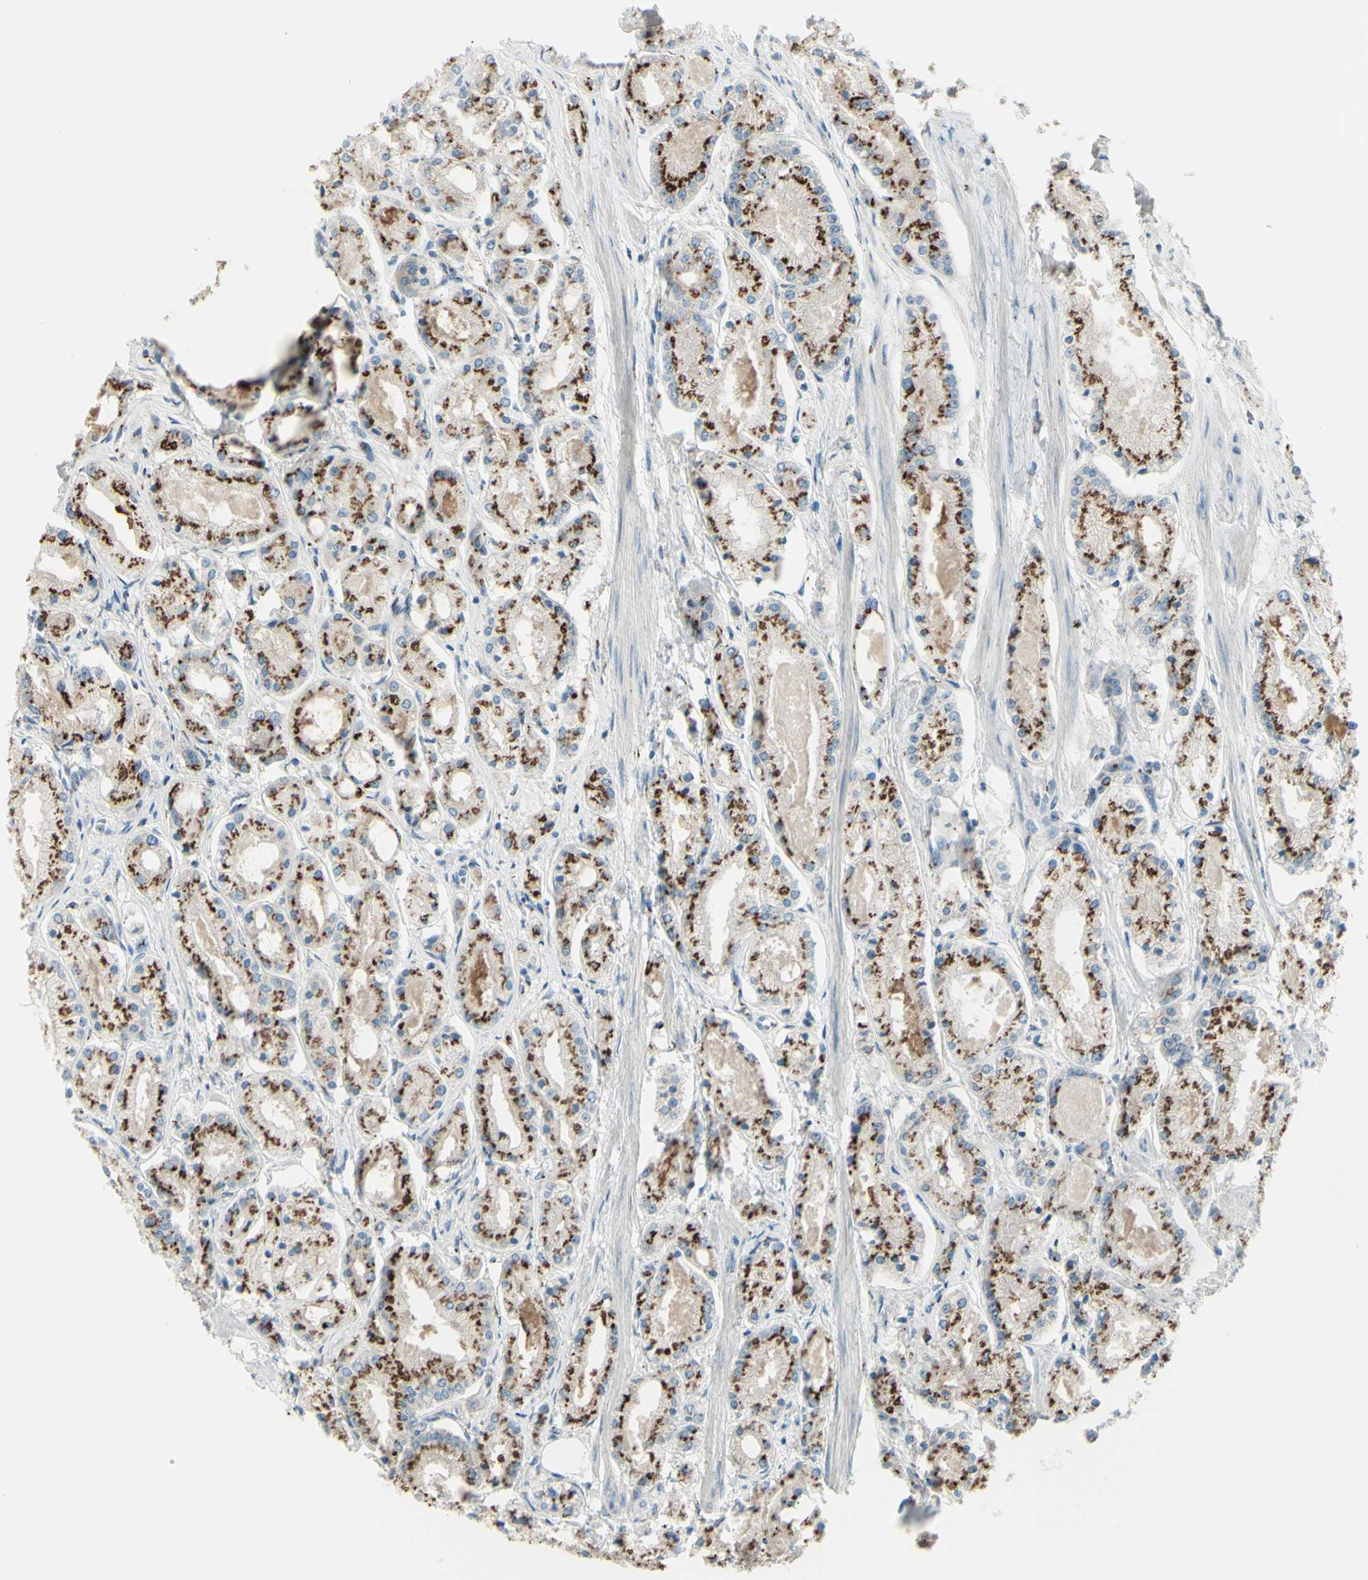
{"staining": {"intensity": "strong", "quantity": ">75%", "location": "cytoplasmic/membranous"}, "tissue": "prostate cancer", "cell_type": "Tumor cells", "image_type": "cancer", "snomed": [{"axis": "morphology", "description": "Adenocarcinoma, High grade"}, {"axis": "topography", "description": "Prostate"}], "caption": "Immunohistochemical staining of human prostate cancer (high-grade adenocarcinoma) reveals high levels of strong cytoplasmic/membranous protein staining in about >75% of tumor cells.", "gene": "B4GALT1", "patient": {"sex": "male", "age": 66}}